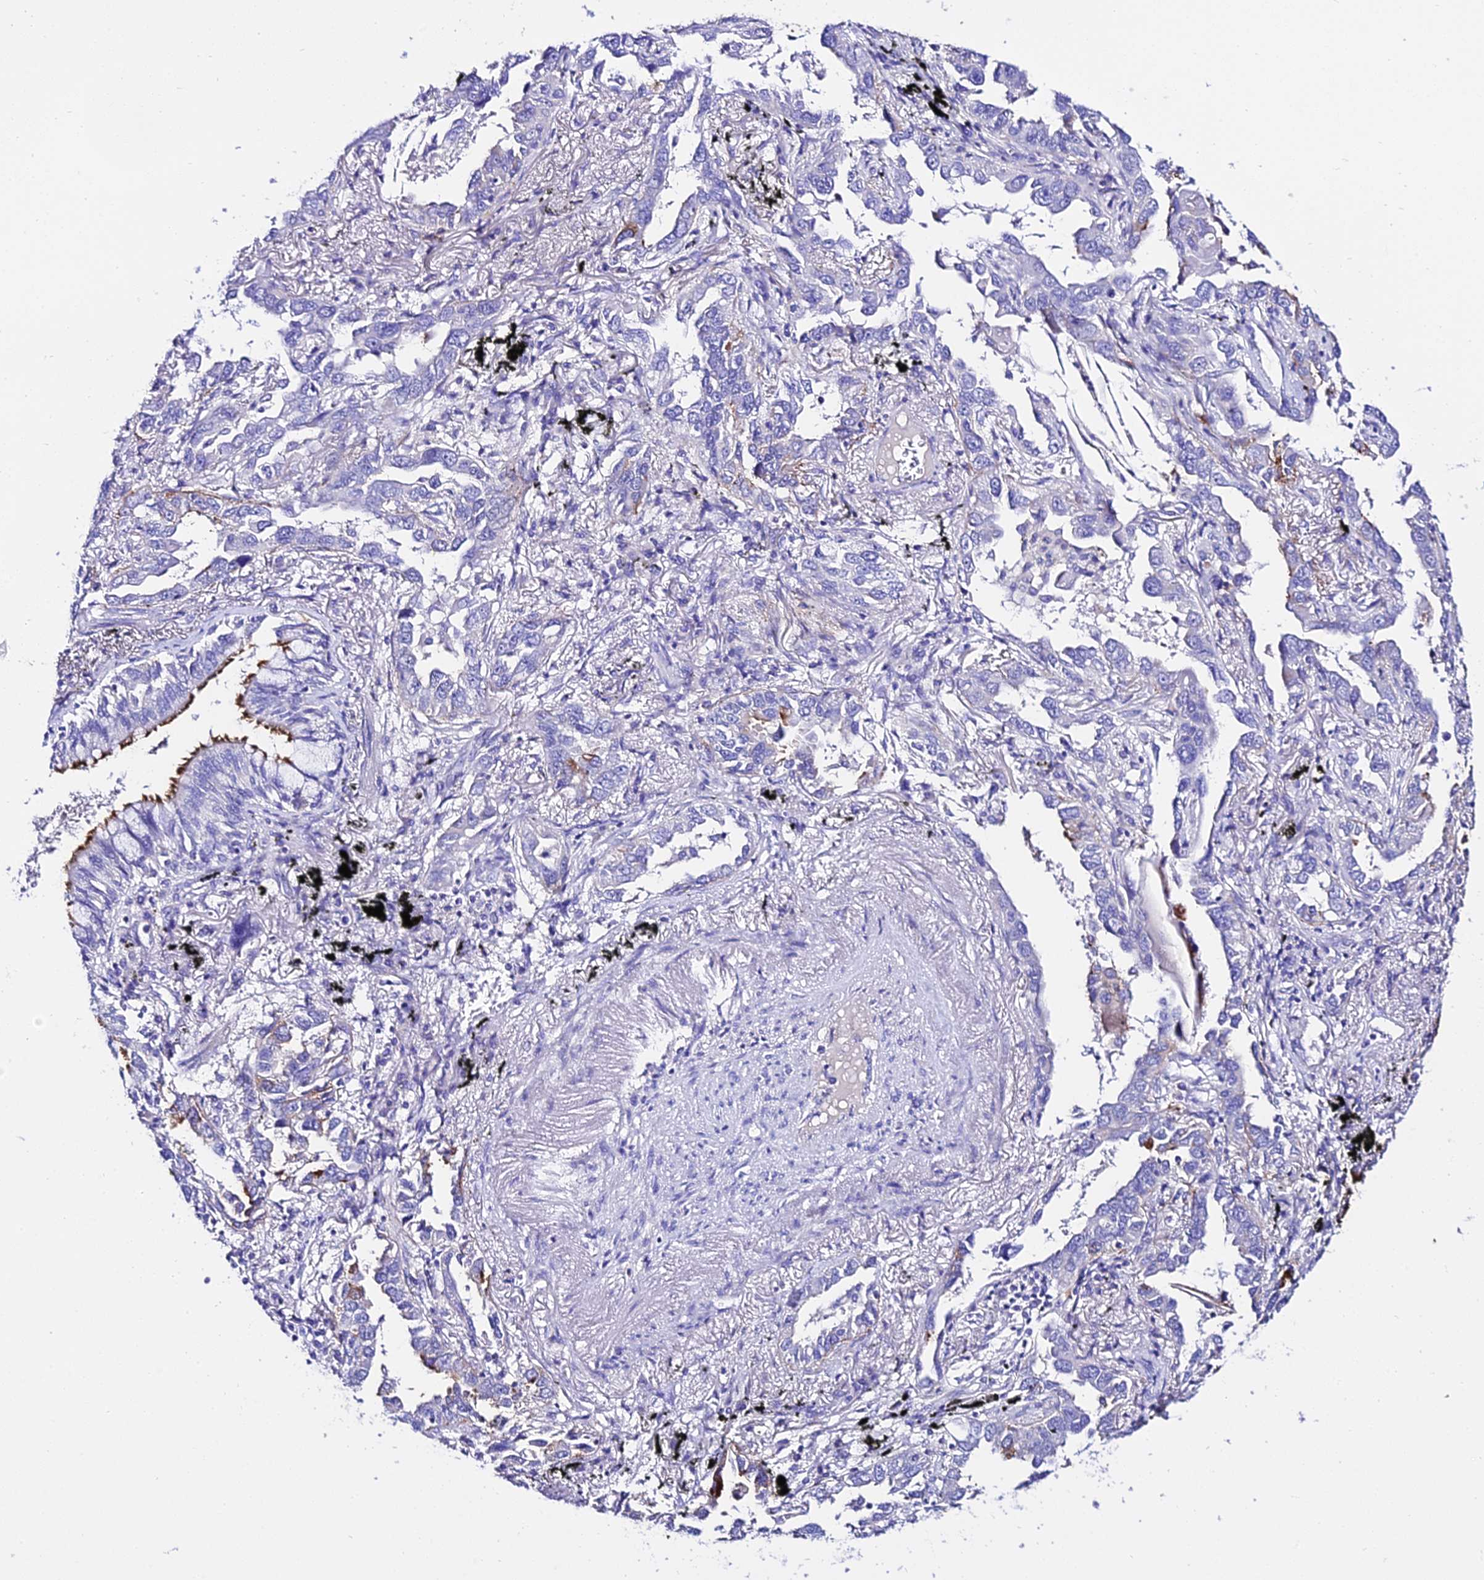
{"staining": {"intensity": "negative", "quantity": "none", "location": "none"}, "tissue": "lung cancer", "cell_type": "Tumor cells", "image_type": "cancer", "snomed": [{"axis": "morphology", "description": "Adenocarcinoma, NOS"}, {"axis": "topography", "description": "Lung"}], "caption": "An immunohistochemistry (IHC) photomicrograph of lung cancer is shown. There is no staining in tumor cells of lung cancer. The staining is performed using DAB brown chromogen with nuclei counter-stained in using hematoxylin.", "gene": "TMEM117", "patient": {"sex": "male", "age": 67}}